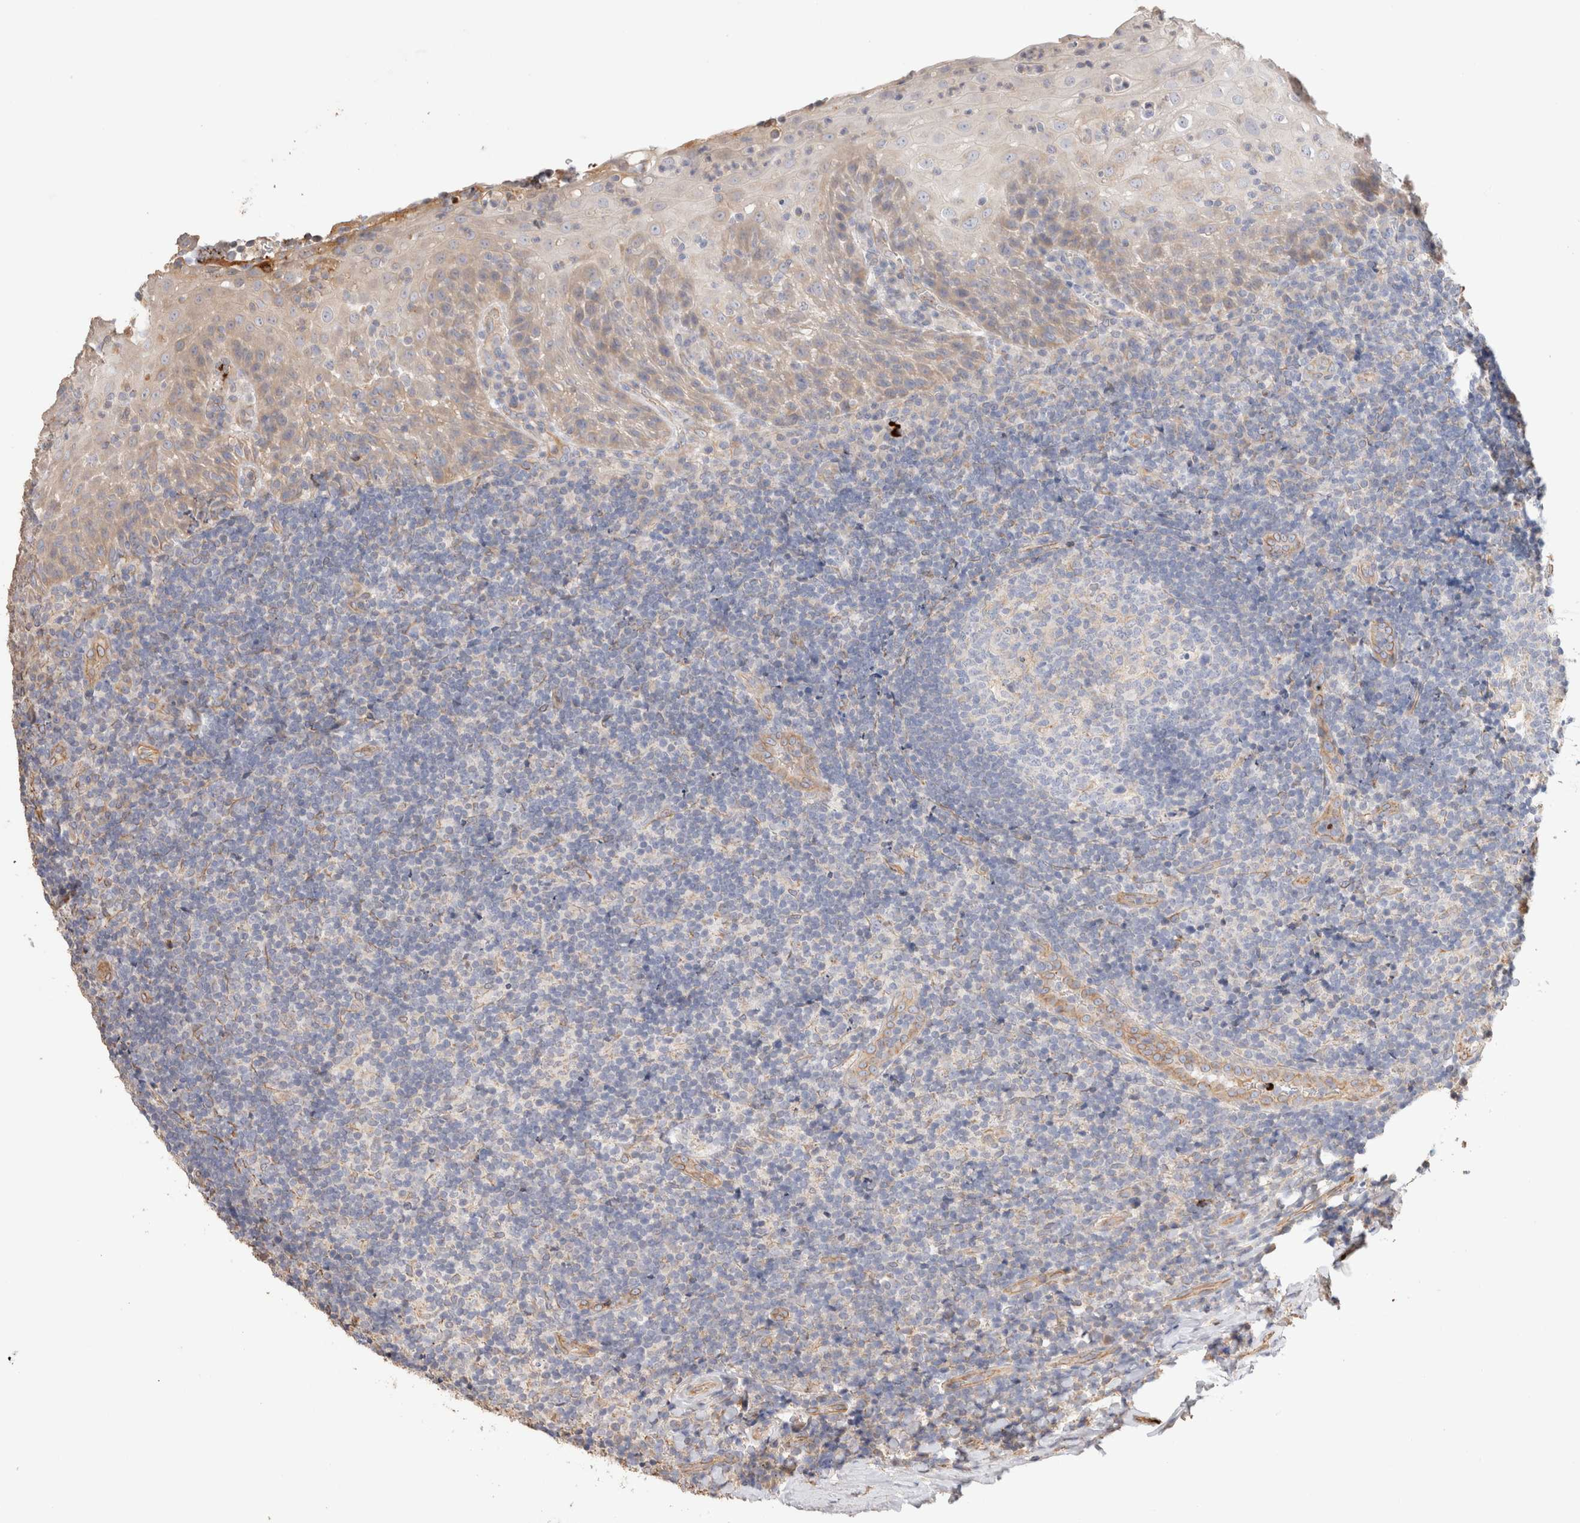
{"staining": {"intensity": "negative", "quantity": "none", "location": "none"}, "tissue": "tonsil", "cell_type": "Germinal center cells", "image_type": "normal", "snomed": [{"axis": "morphology", "description": "Normal tissue, NOS"}, {"axis": "topography", "description": "Tonsil"}], "caption": "Immunohistochemical staining of unremarkable human tonsil demonstrates no significant positivity in germinal center cells. Brightfield microscopy of immunohistochemistry stained with DAB (brown) and hematoxylin (blue), captured at high magnification.", "gene": "PROS1", "patient": {"sex": "male", "age": 37}}